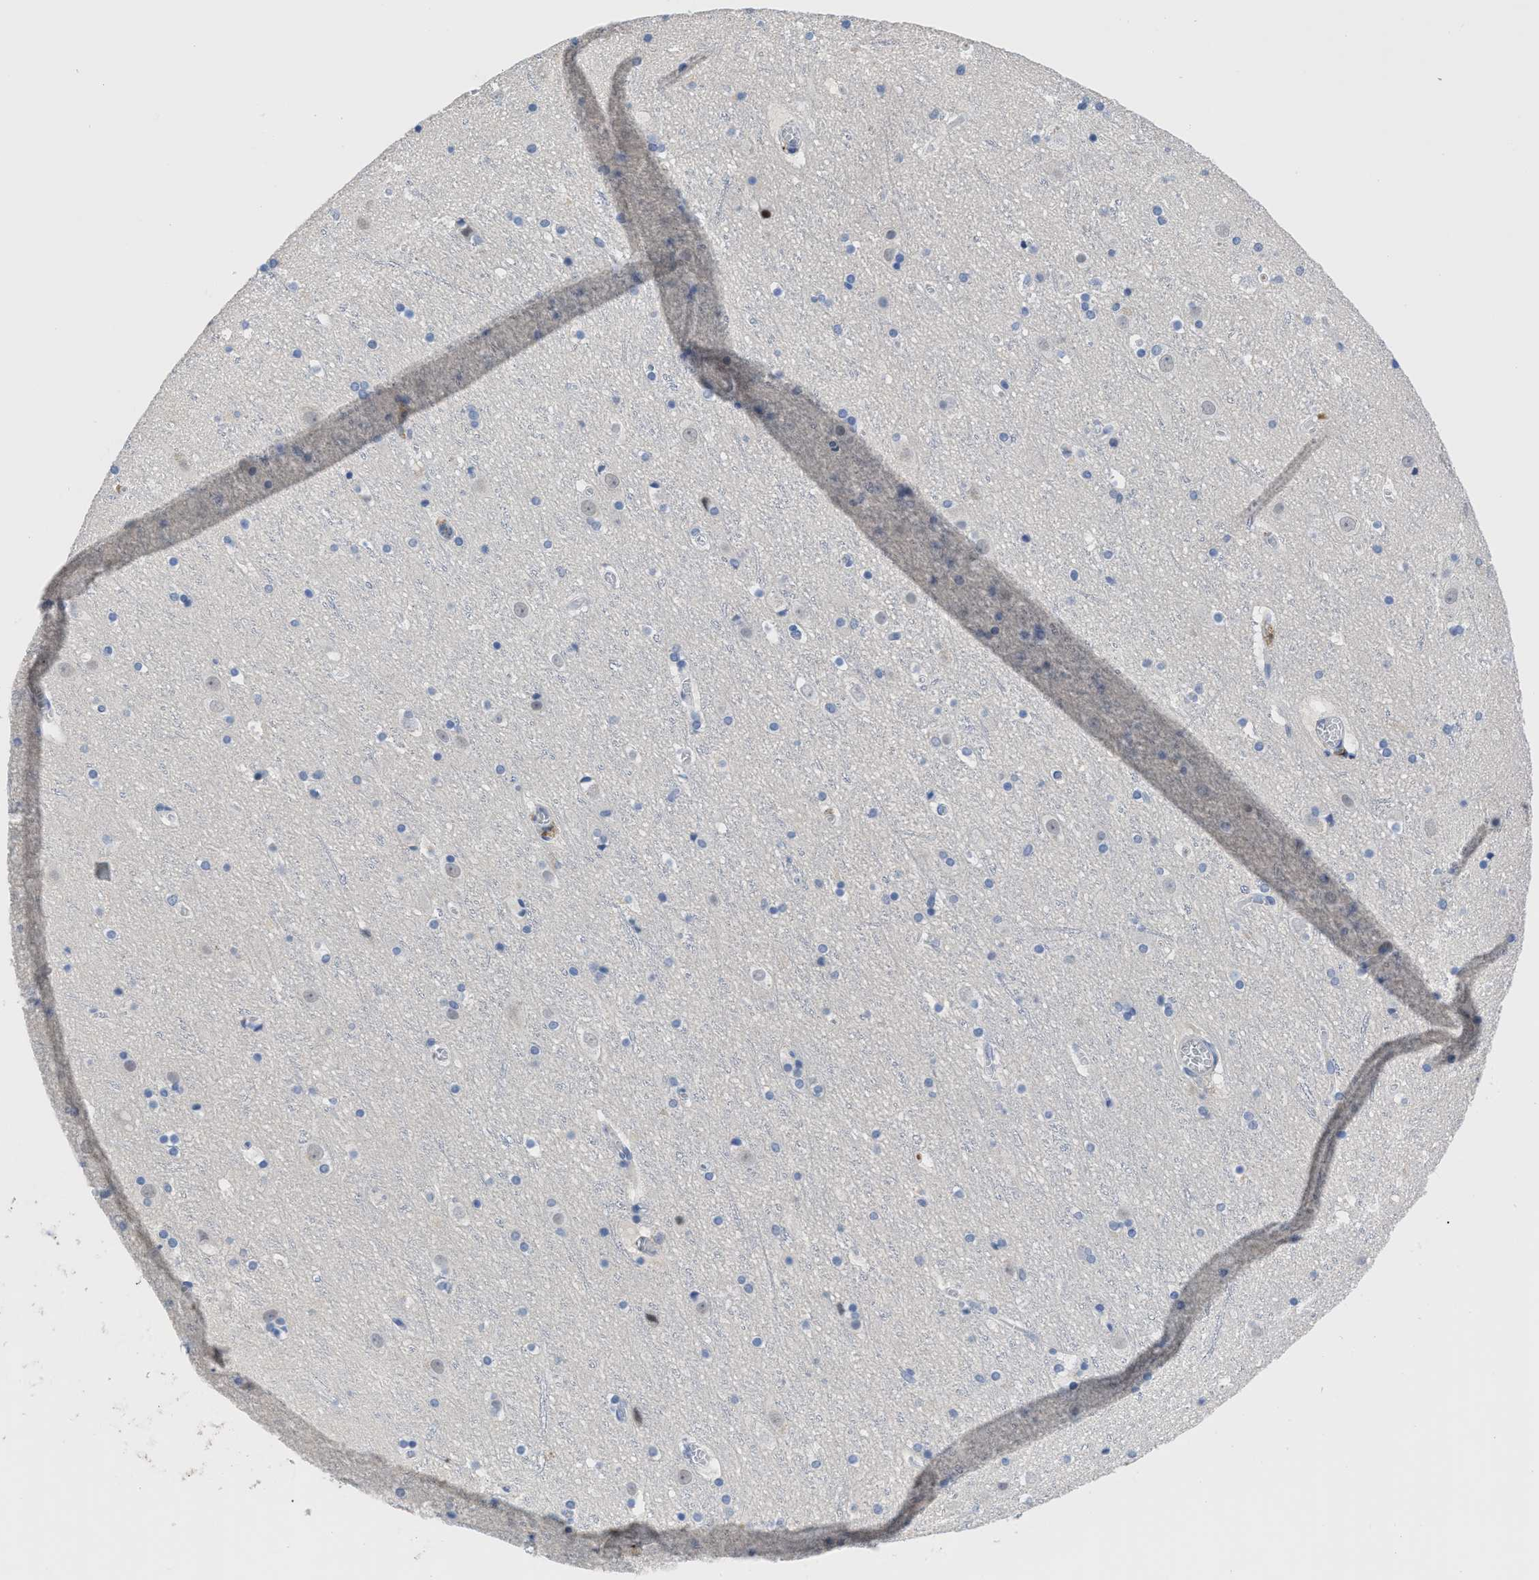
{"staining": {"intensity": "moderate", "quantity": "<25%", "location": "cytoplasmic/membranous"}, "tissue": "cerebral cortex", "cell_type": "Endothelial cells", "image_type": "normal", "snomed": [{"axis": "morphology", "description": "Normal tissue, NOS"}, {"axis": "topography", "description": "Cerebral cortex"}], "caption": "Immunohistochemical staining of normal human cerebral cortex exhibits low levels of moderate cytoplasmic/membranous positivity in approximately <25% of endothelial cells. (Brightfield microscopy of DAB IHC at high magnification).", "gene": "OR9K2", "patient": {"sex": "male", "age": 45}}